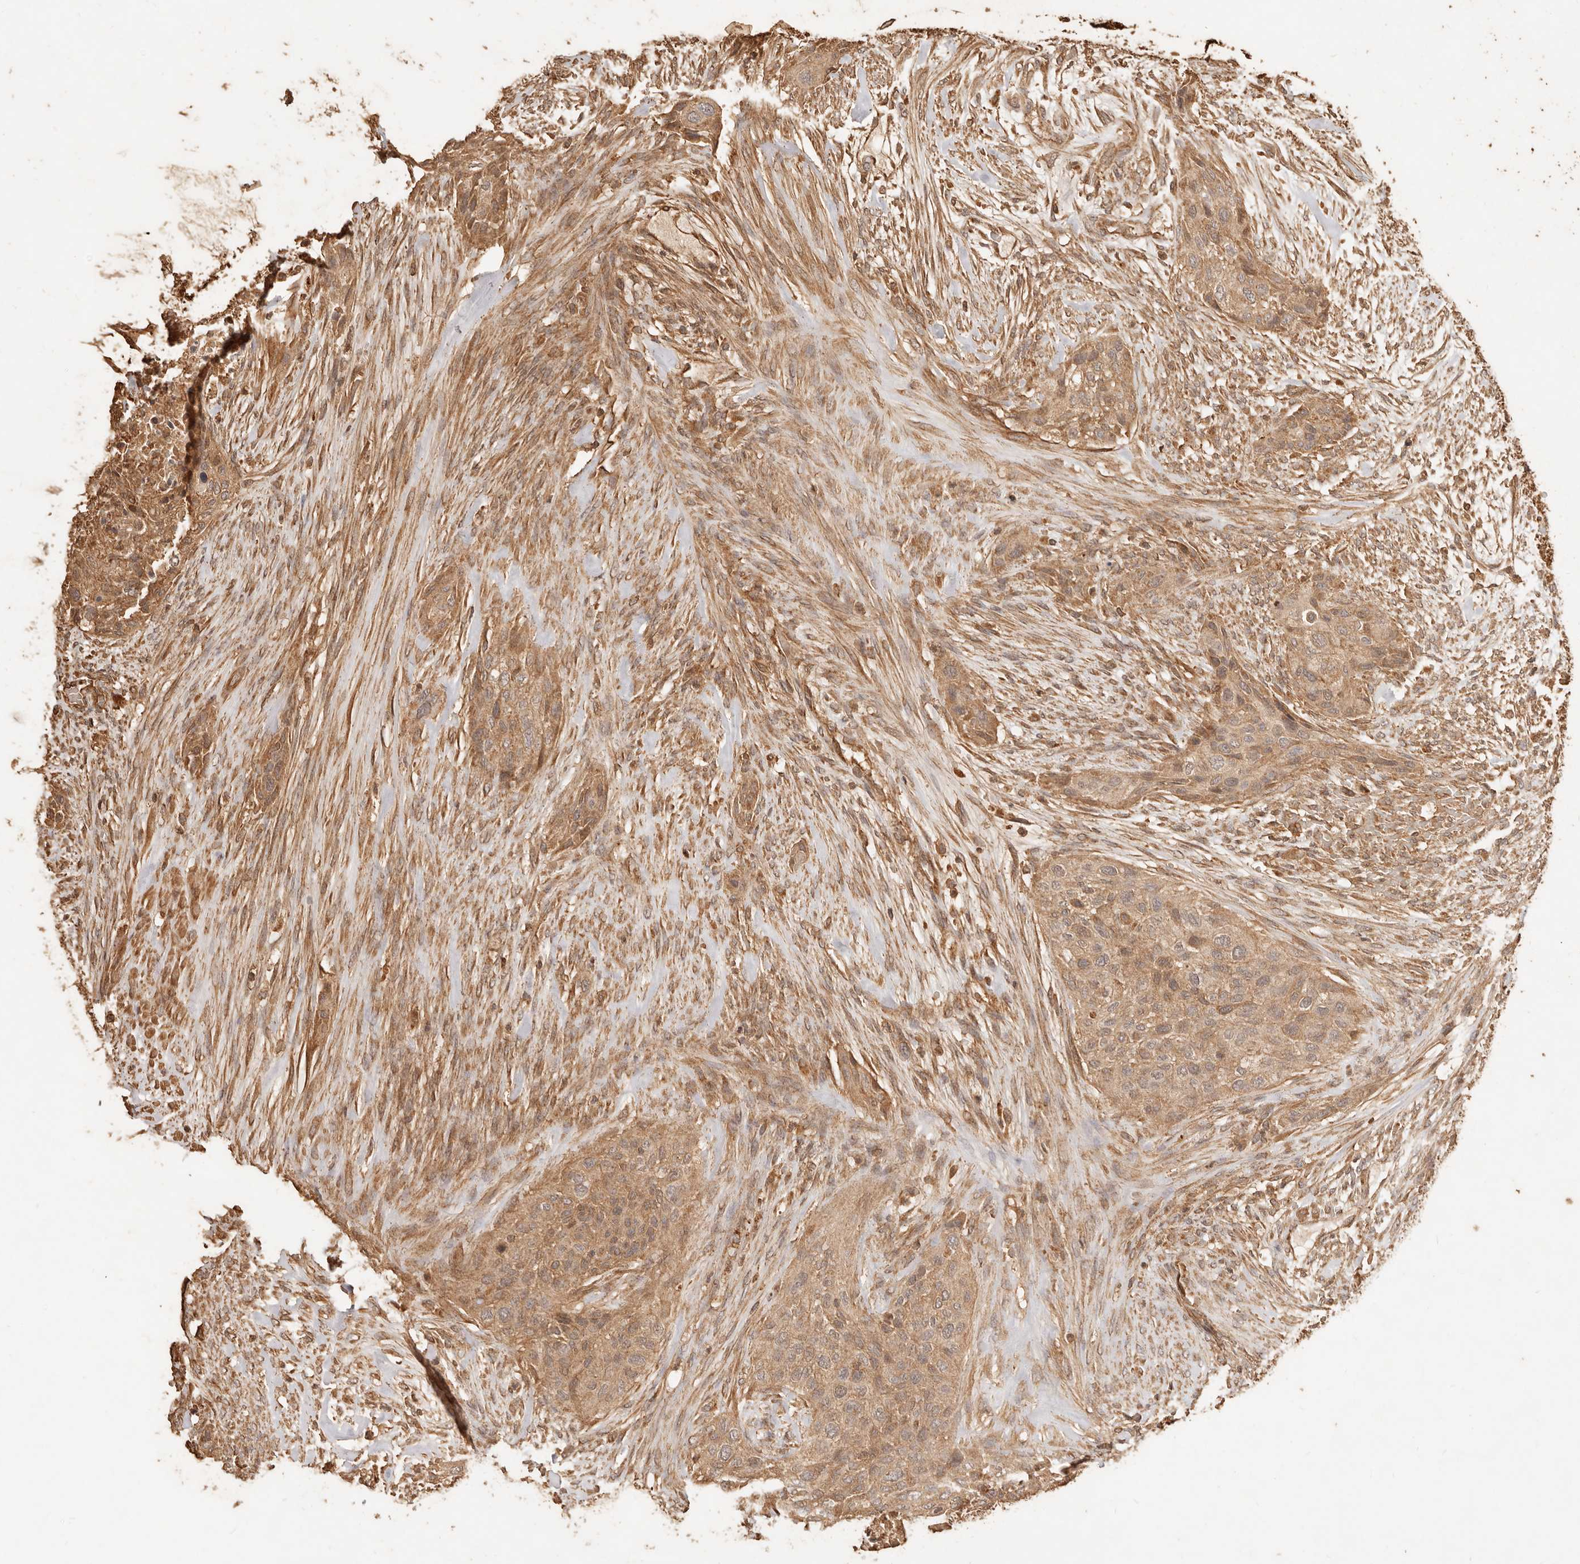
{"staining": {"intensity": "moderate", "quantity": ">75%", "location": "cytoplasmic/membranous"}, "tissue": "urothelial cancer", "cell_type": "Tumor cells", "image_type": "cancer", "snomed": [{"axis": "morphology", "description": "Urothelial carcinoma, High grade"}, {"axis": "topography", "description": "Urinary bladder"}], "caption": "The photomicrograph reveals a brown stain indicating the presence of a protein in the cytoplasmic/membranous of tumor cells in high-grade urothelial carcinoma. (Brightfield microscopy of DAB IHC at high magnification).", "gene": "FAM180B", "patient": {"sex": "male", "age": 35}}